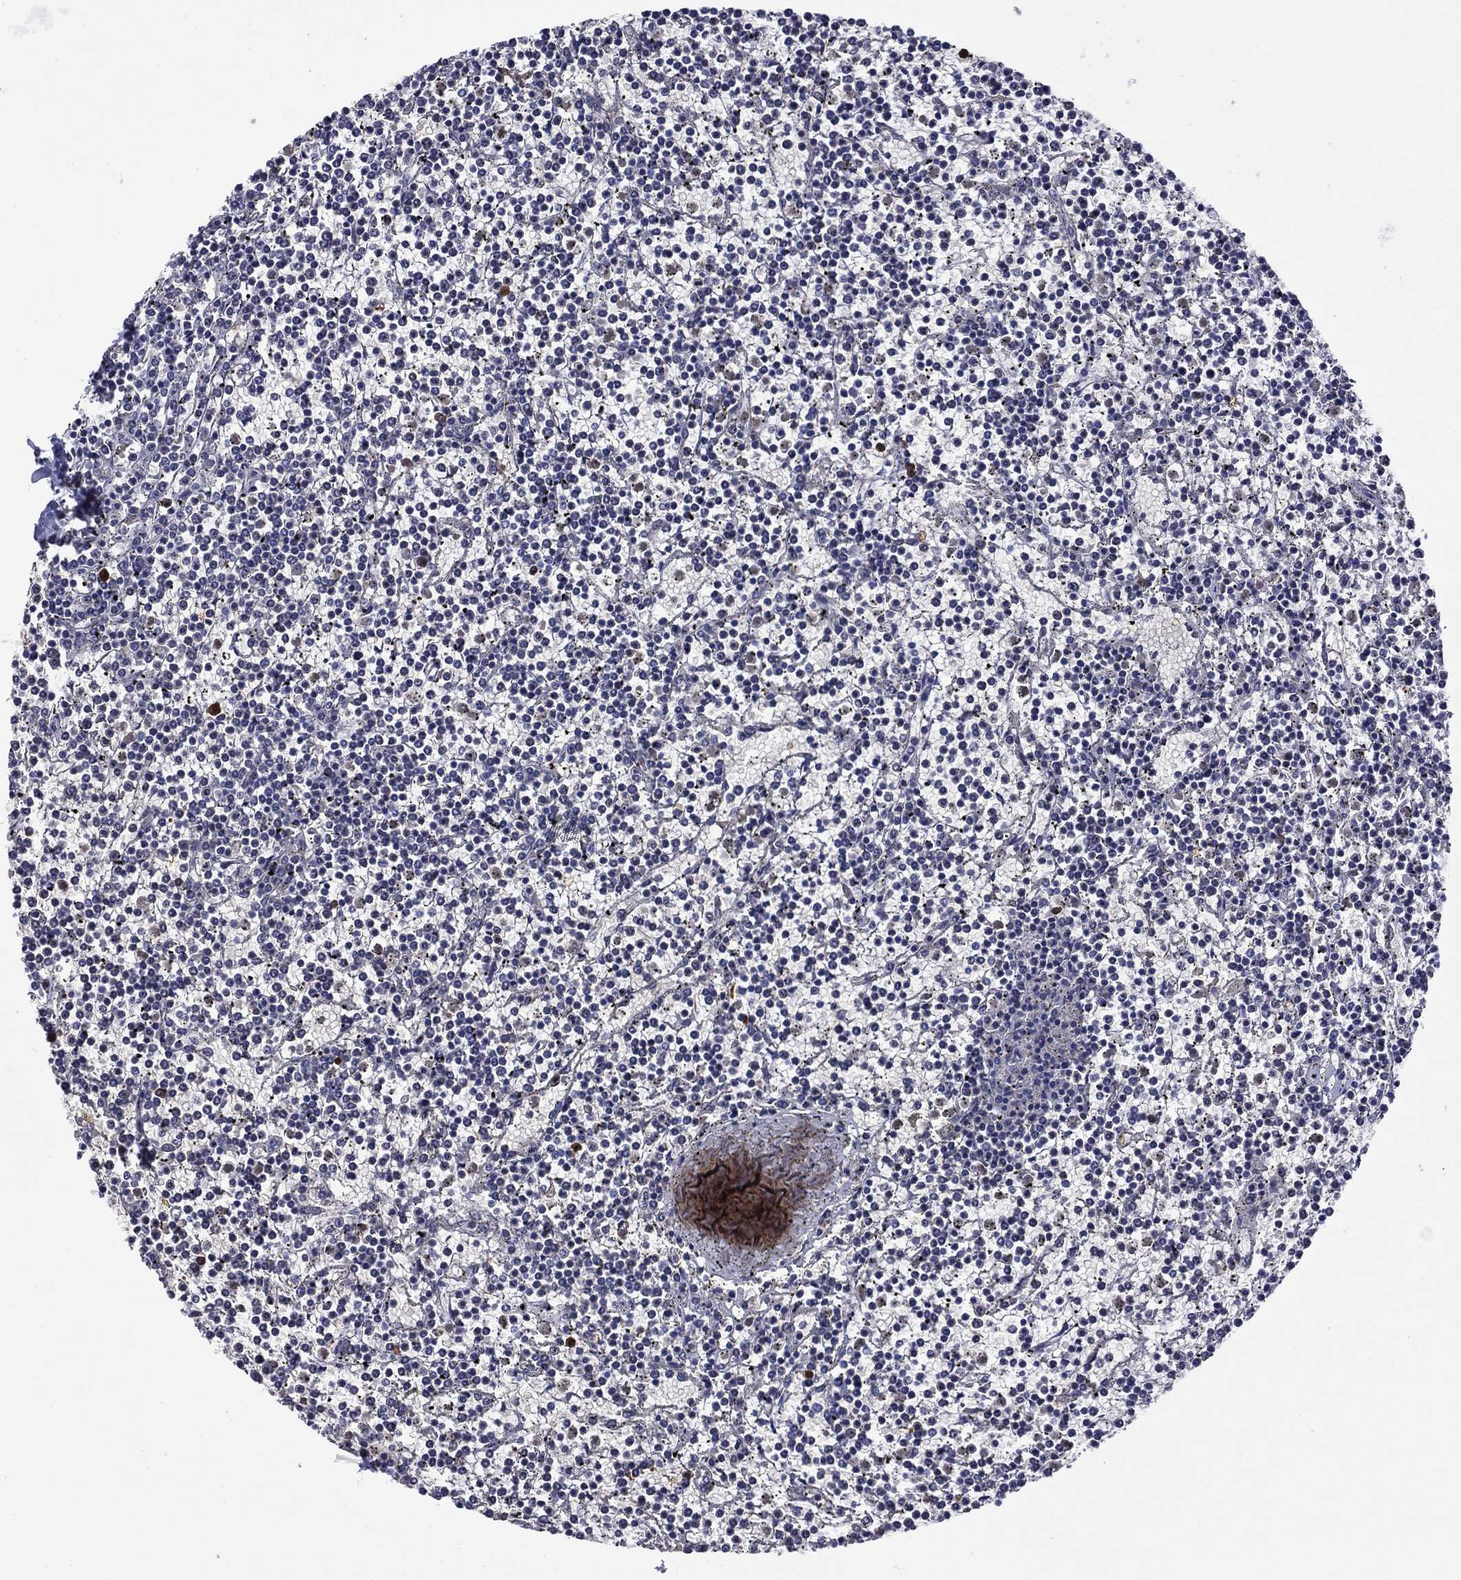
{"staining": {"intensity": "negative", "quantity": "none", "location": "none"}, "tissue": "lymphoma", "cell_type": "Tumor cells", "image_type": "cancer", "snomed": [{"axis": "morphology", "description": "Malignant lymphoma, non-Hodgkin's type, Low grade"}, {"axis": "topography", "description": "Spleen"}], "caption": "There is no significant expression in tumor cells of low-grade malignant lymphoma, non-Hodgkin's type. The staining is performed using DAB brown chromogen with nuclei counter-stained in using hematoxylin.", "gene": "ROM1", "patient": {"sex": "female", "age": 19}}